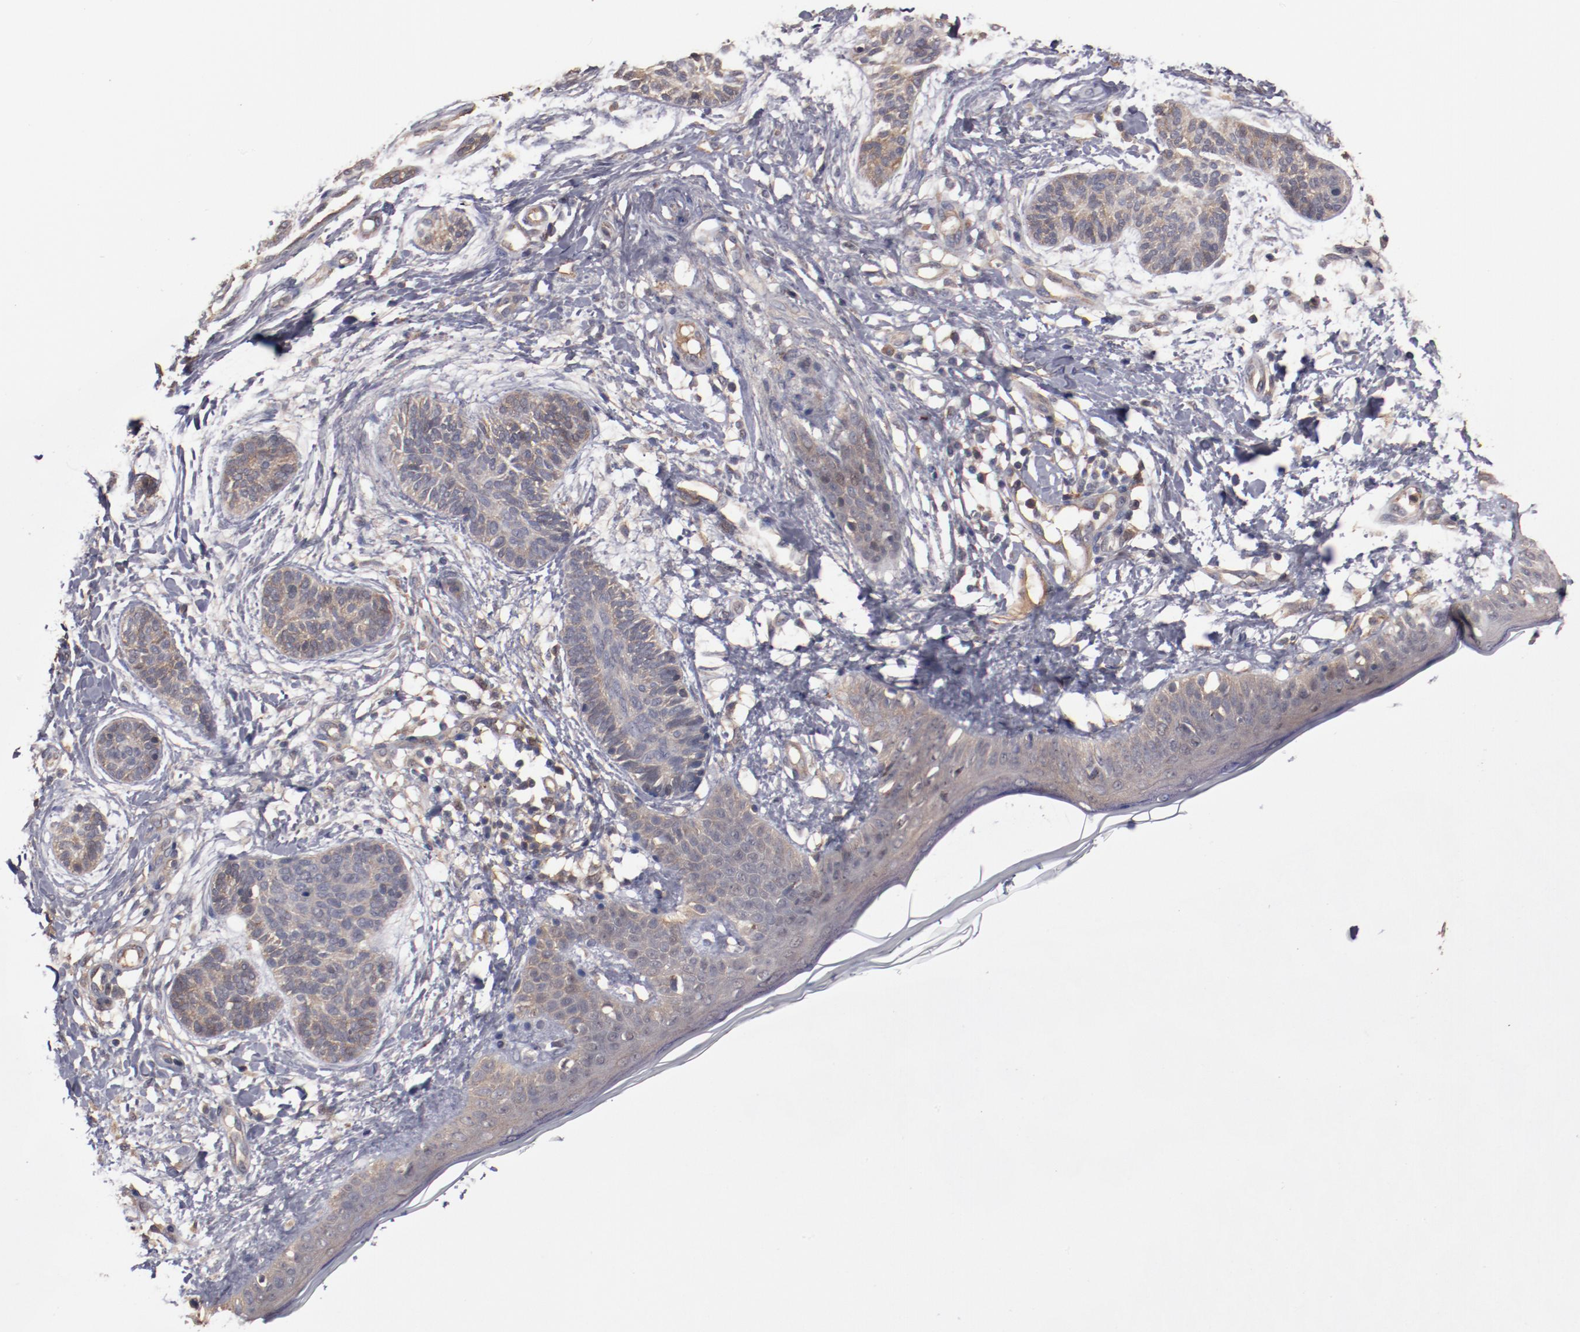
{"staining": {"intensity": "weak", "quantity": "25%-75%", "location": "cytoplasmic/membranous"}, "tissue": "skin cancer", "cell_type": "Tumor cells", "image_type": "cancer", "snomed": [{"axis": "morphology", "description": "Normal tissue, NOS"}, {"axis": "morphology", "description": "Basal cell carcinoma"}, {"axis": "topography", "description": "Skin"}], "caption": "High-power microscopy captured an IHC histopathology image of skin cancer, revealing weak cytoplasmic/membranous staining in about 25%-75% of tumor cells. The staining was performed using DAB, with brown indicating positive protein expression. Nuclei are stained blue with hematoxylin.", "gene": "DNAAF2", "patient": {"sex": "male", "age": 63}}